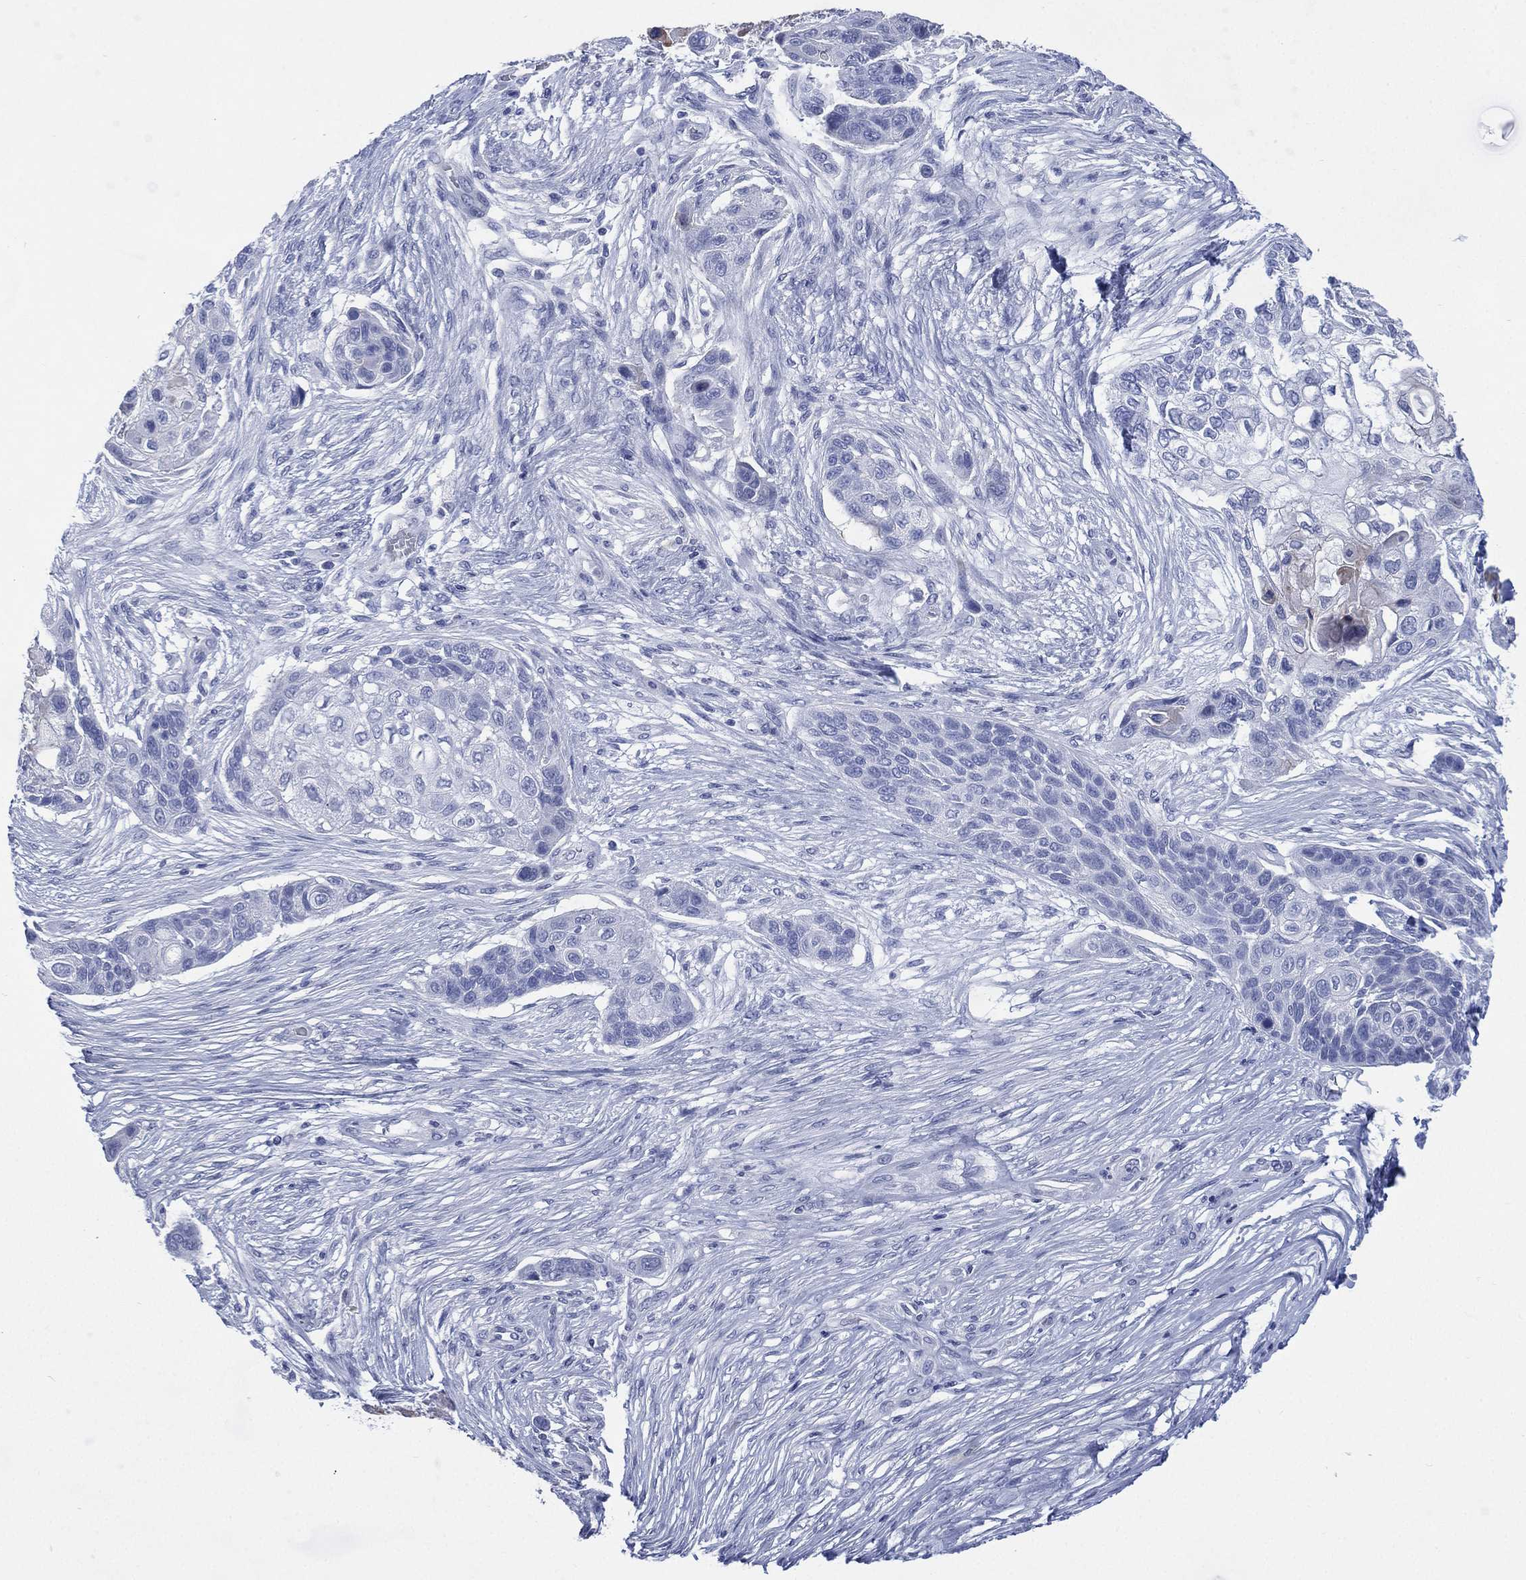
{"staining": {"intensity": "negative", "quantity": "none", "location": "none"}, "tissue": "lung cancer", "cell_type": "Tumor cells", "image_type": "cancer", "snomed": [{"axis": "morphology", "description": "Squamous cell carcinoma, NOS"}, {"axis": "topography", "description": "Lung"}], "caption": "This is an immunohistochemistry micrograph of human squamous cell carcinoma (lung). There is no staining in tumor cells.", "gene": "TMEM247", "patient": {"sex": "male", "age": 69}}